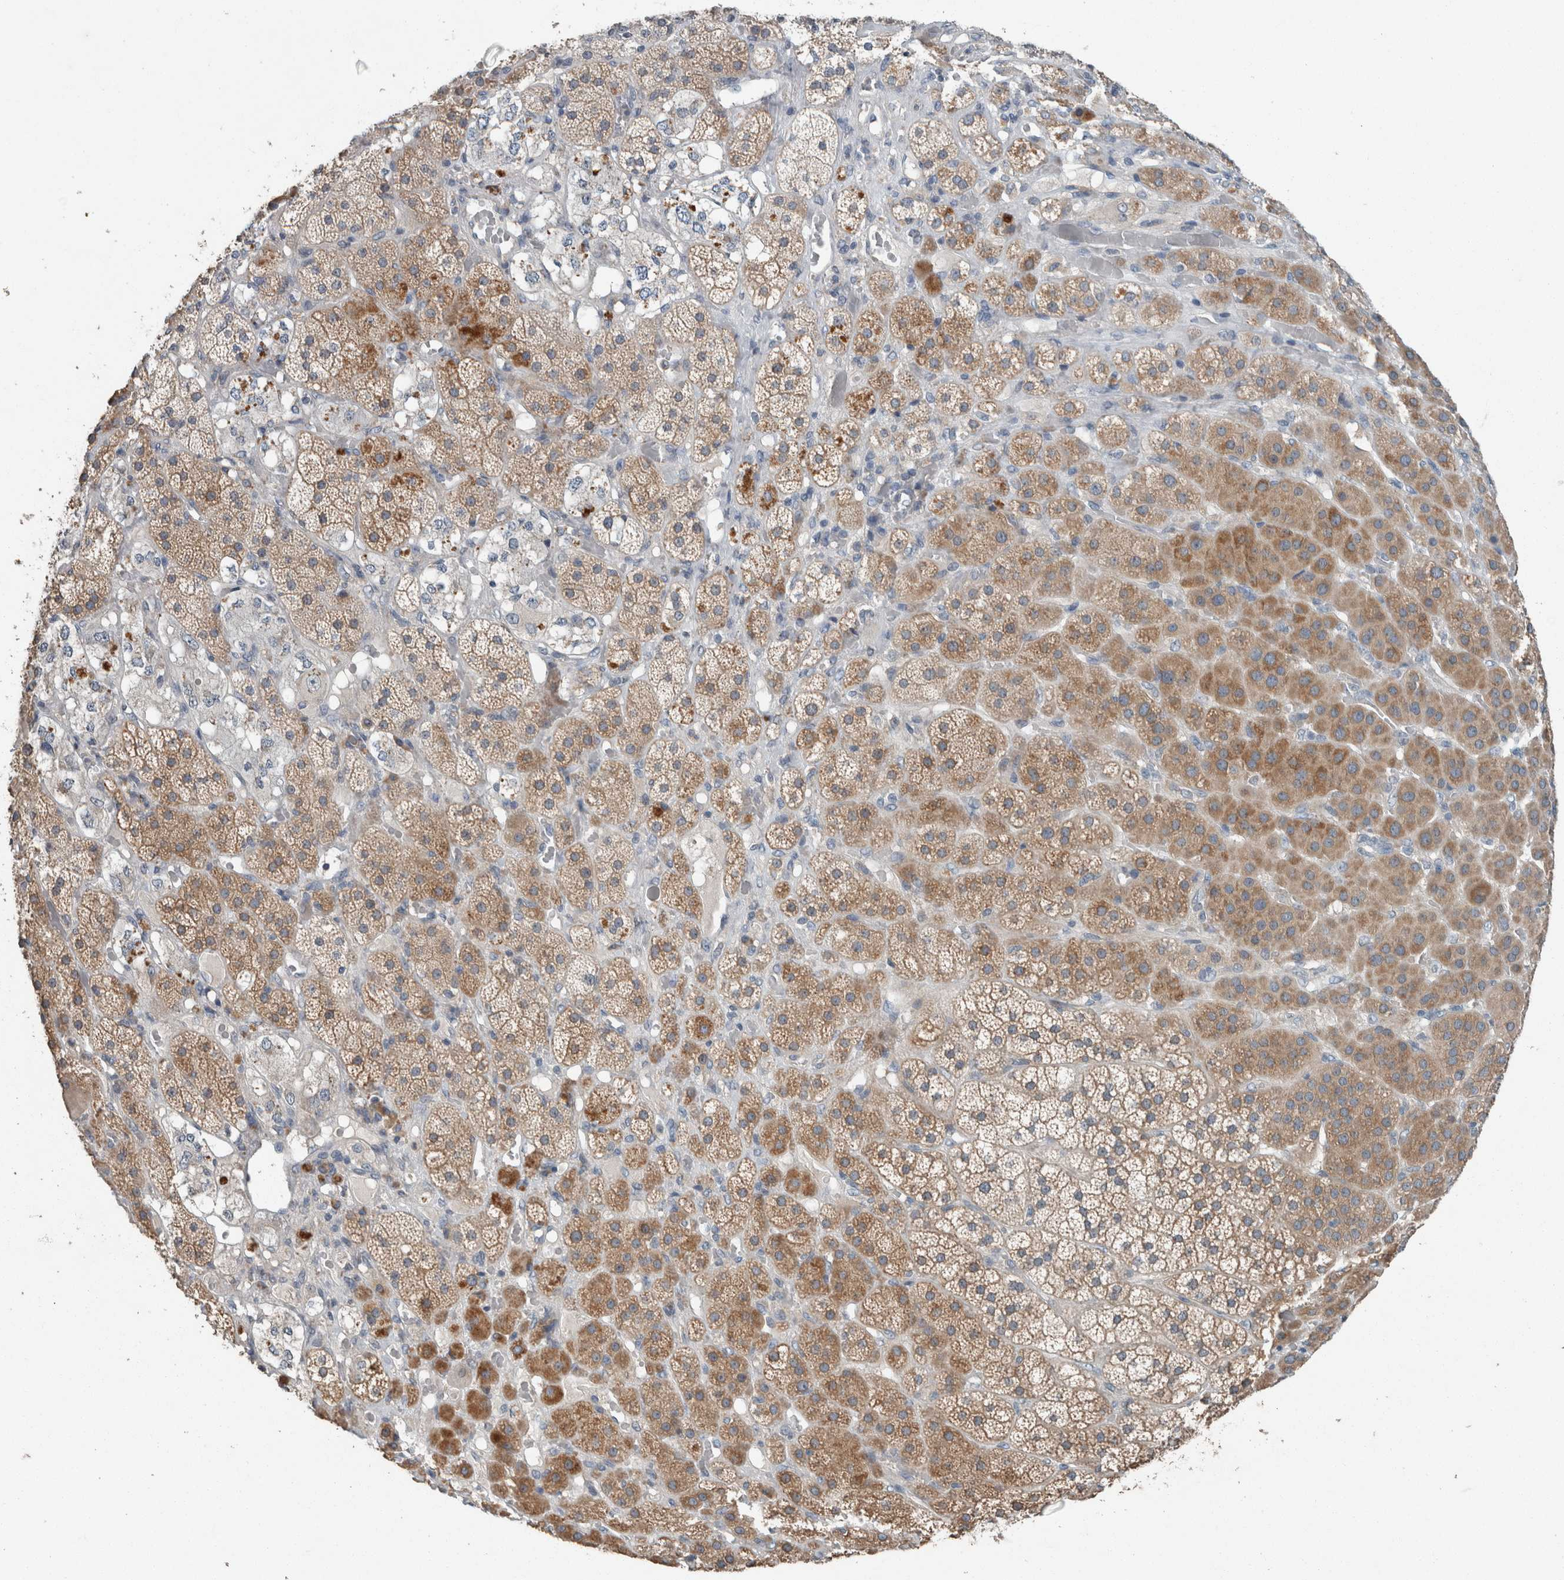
{"staining": {"intensity": "moderate", "quantity": ">75%", "location": "cytoplasmic/membranous"}, "tissue": "adrenal gland", "cell_type": "Glandular cells", "image_type": "normal", "snomed": [{"axis": "morphology", "description": "Normal tissue, NOS"}, {"axis": "topography", "description": "Adrenal gland"}], "caption": "A micrograph of adrenal gland stained for a protein demonstrates moderate cytoplasmic/membranous brown staining in glandular cells.", "gene": "KNTC1", "patient": {"sex": "male", "age": 57}}